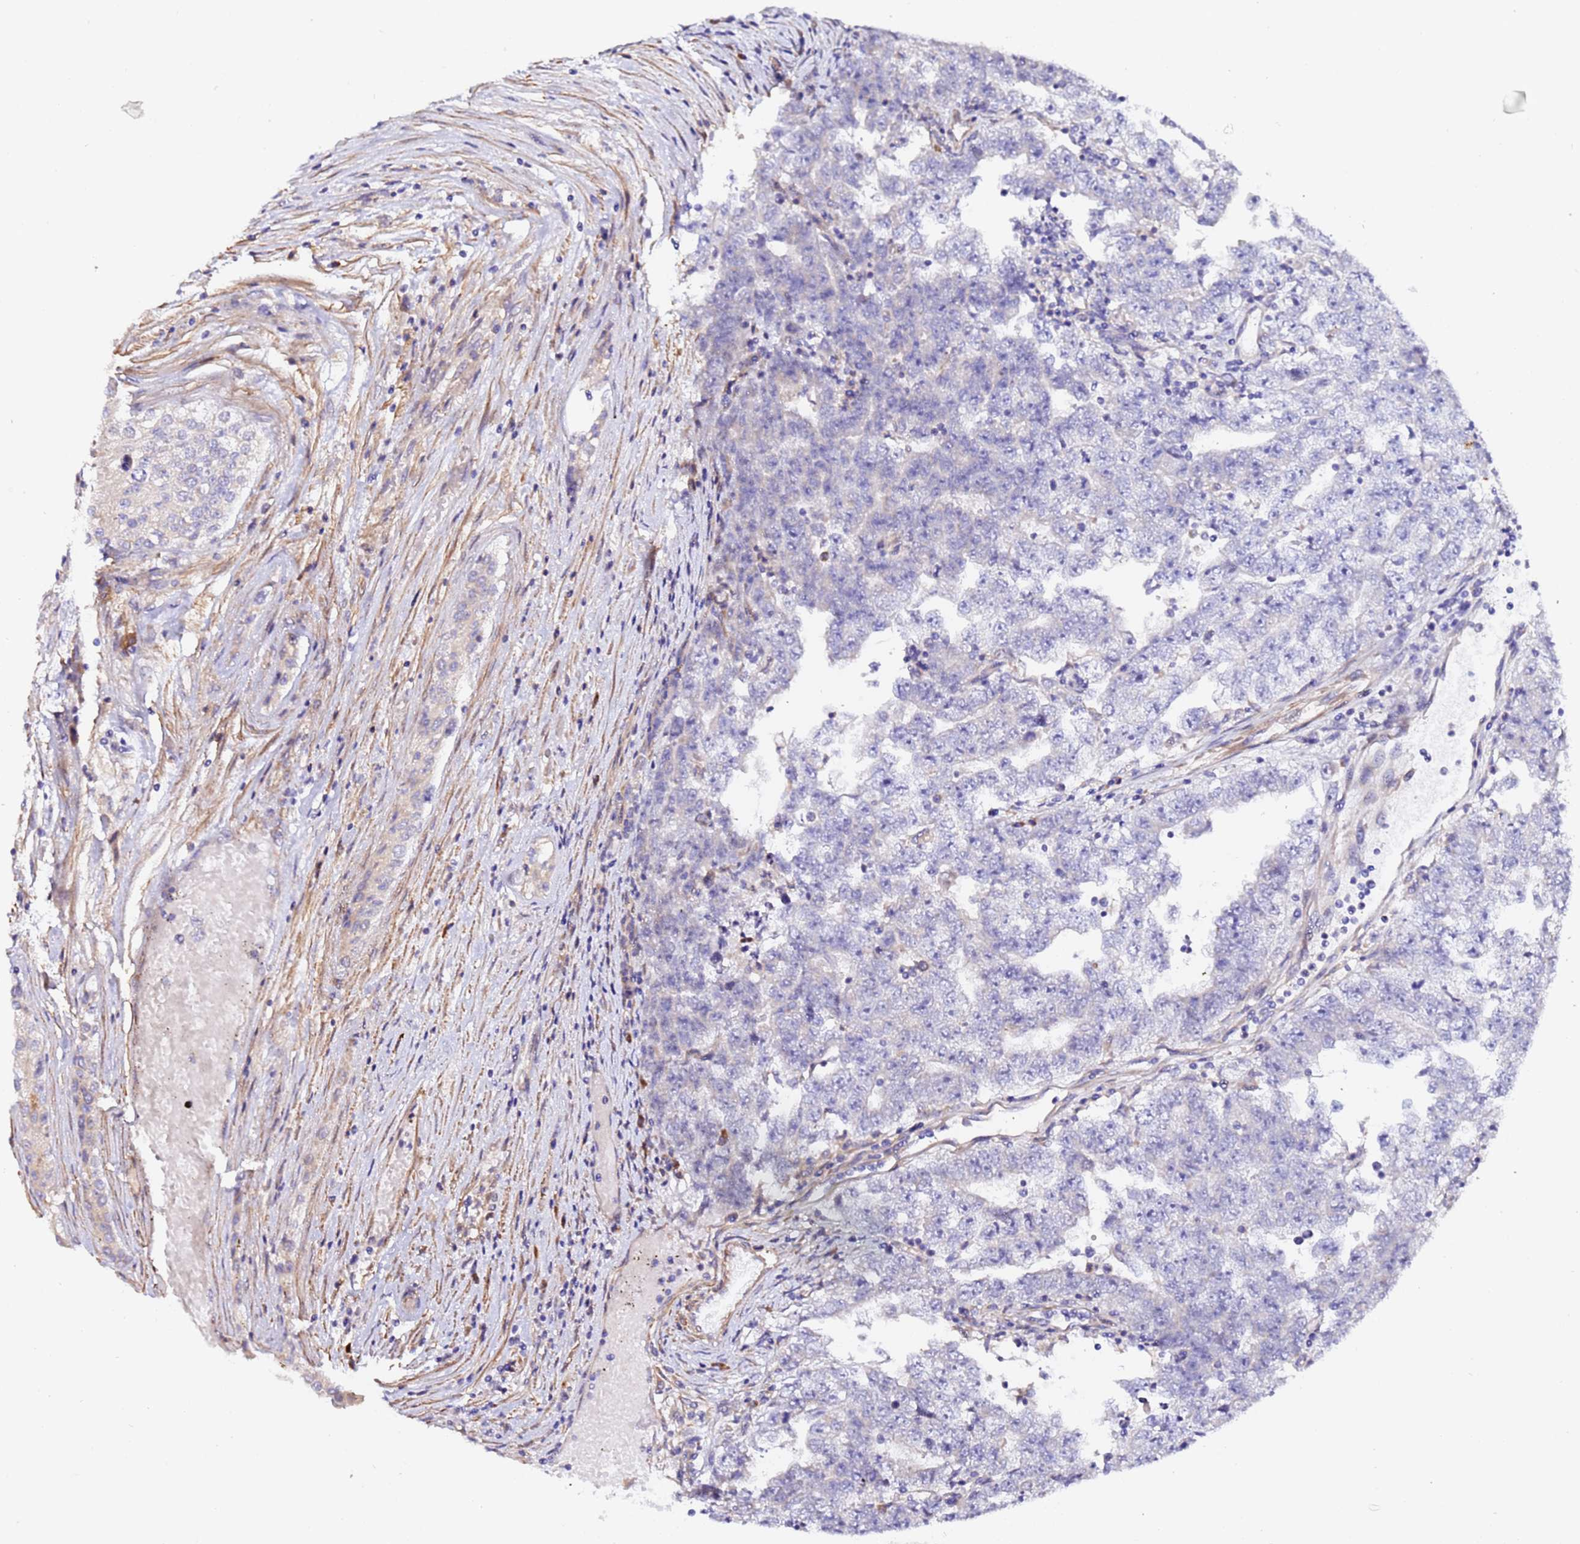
{"staining": {"intensity": "negative", "quantity": "none", "location": "none"}, "tissue": "testis cancer", "cell_type": "Tumor cells", "image_type": "cancer", "snomed": [{"axis": "morphology", "description": "Carcinoma, Embryonal, NOS"}, {"axis": "topography", "description": "Testis"}], "caption": "Protein analysis of testis cancer reveals no significant positivity in tumor cells. (DAB (3,3'-diaminobenzidine) immunohistochemistry (IHC), high magnification).", "gene": "JRKL", "patient": {"sex": "male", "age": 25}}